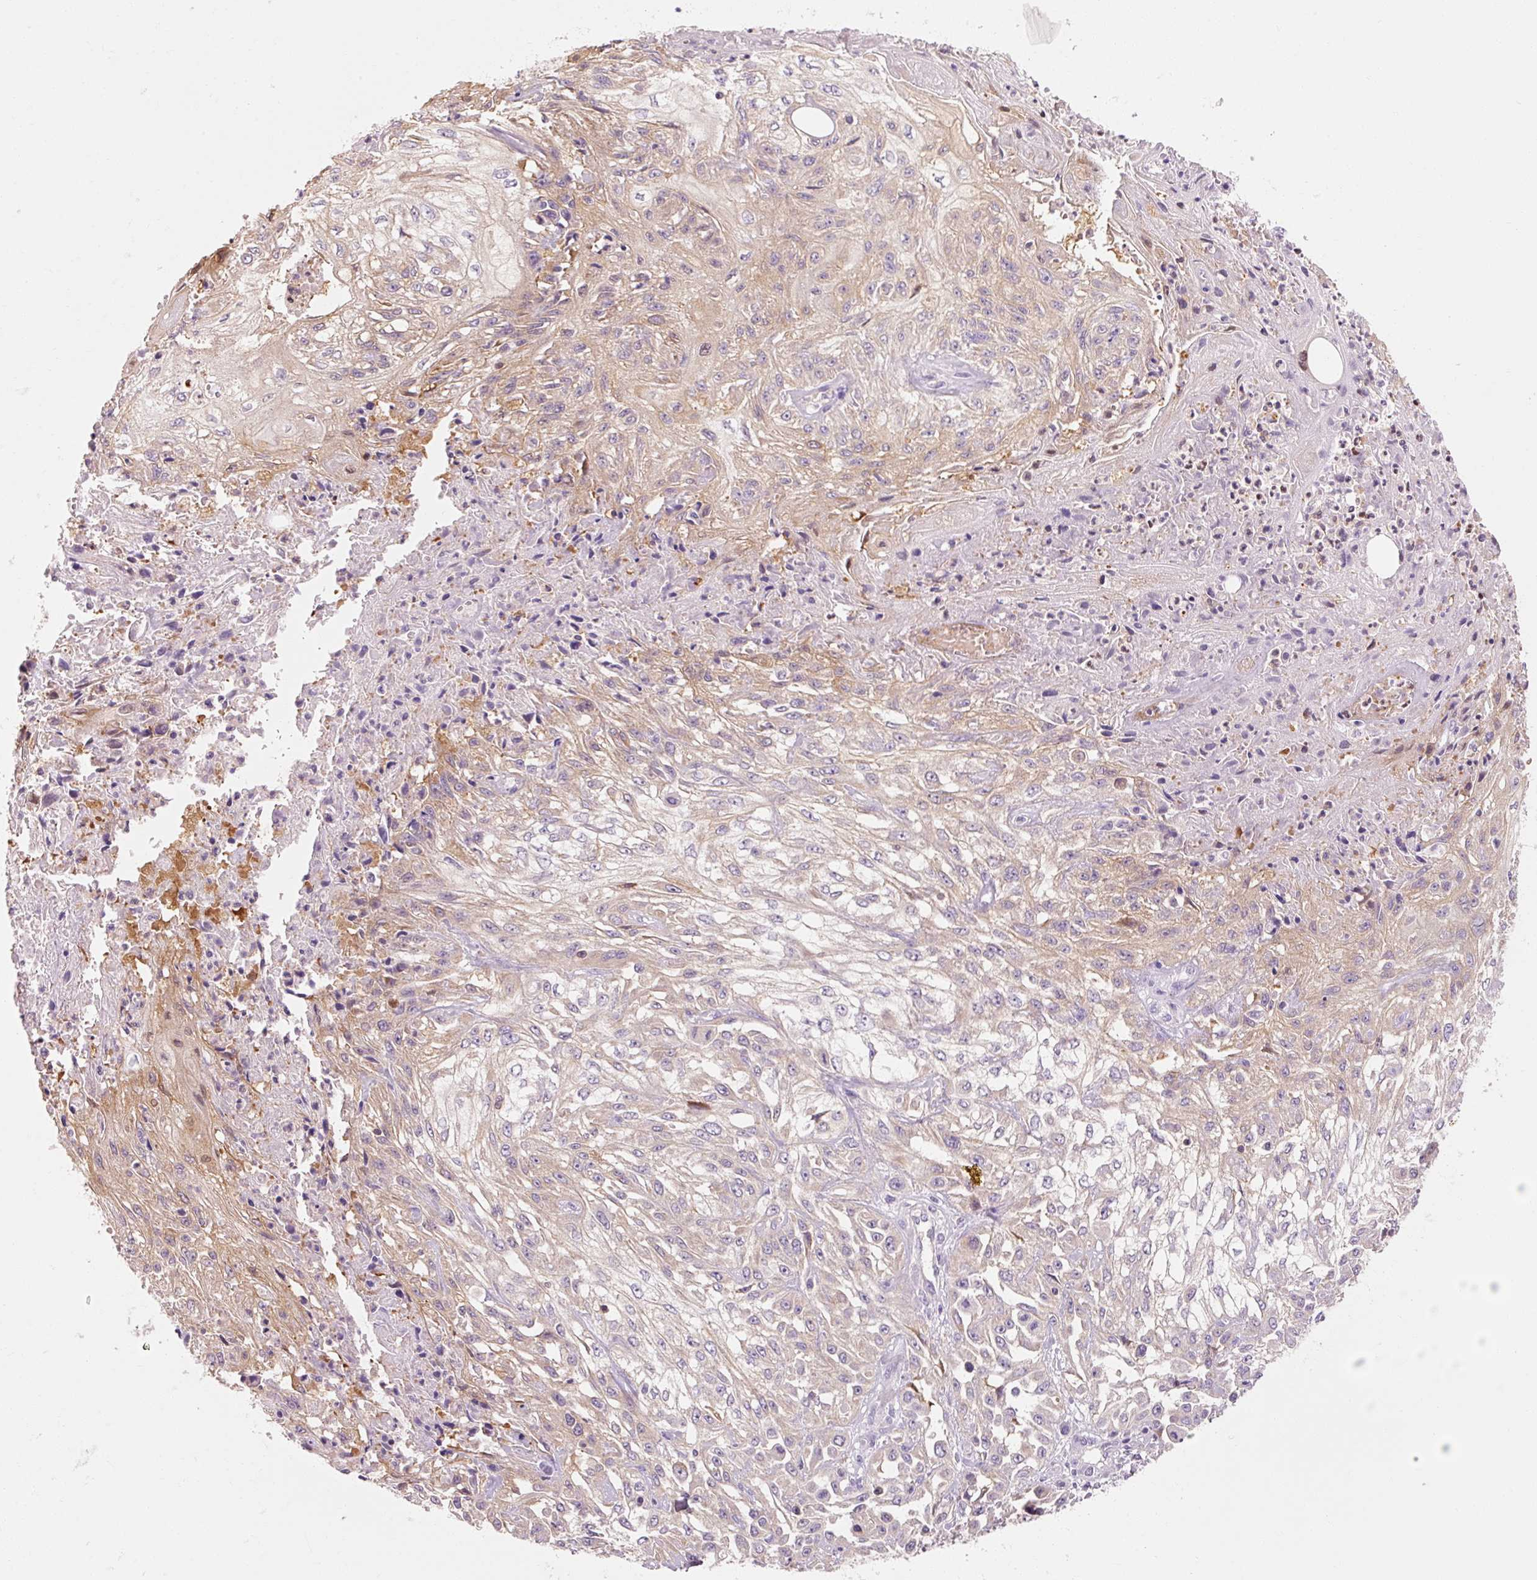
{"staining": {"intensity": "weak", "quantity": "25%-75%", "location": "cytoplasmic/membranous"}, "tissue": "skin cancer", "cell_type": "Tumor cells", "image_type": "cancer", "snomed": [{"axis": "morphology", "description": "Squamous cell carcinoma, NOS"}, {"axis": "morphology", "description": "Squamous cell carcinoma, metastatic, NOS"}, {"axis": "topography", "description": "Skin"}, {"axis": "topography", "description": "Lymph node"}], "caption": "Protein staining of skin cancer (metastatic squamous cell carcinoma) tissue reveals weak cytoplasmic/membranous staining in about 25%-75% of tumor cells.", "gene": "OR8K1", "patient": {"sex": "male", "age": 75}}